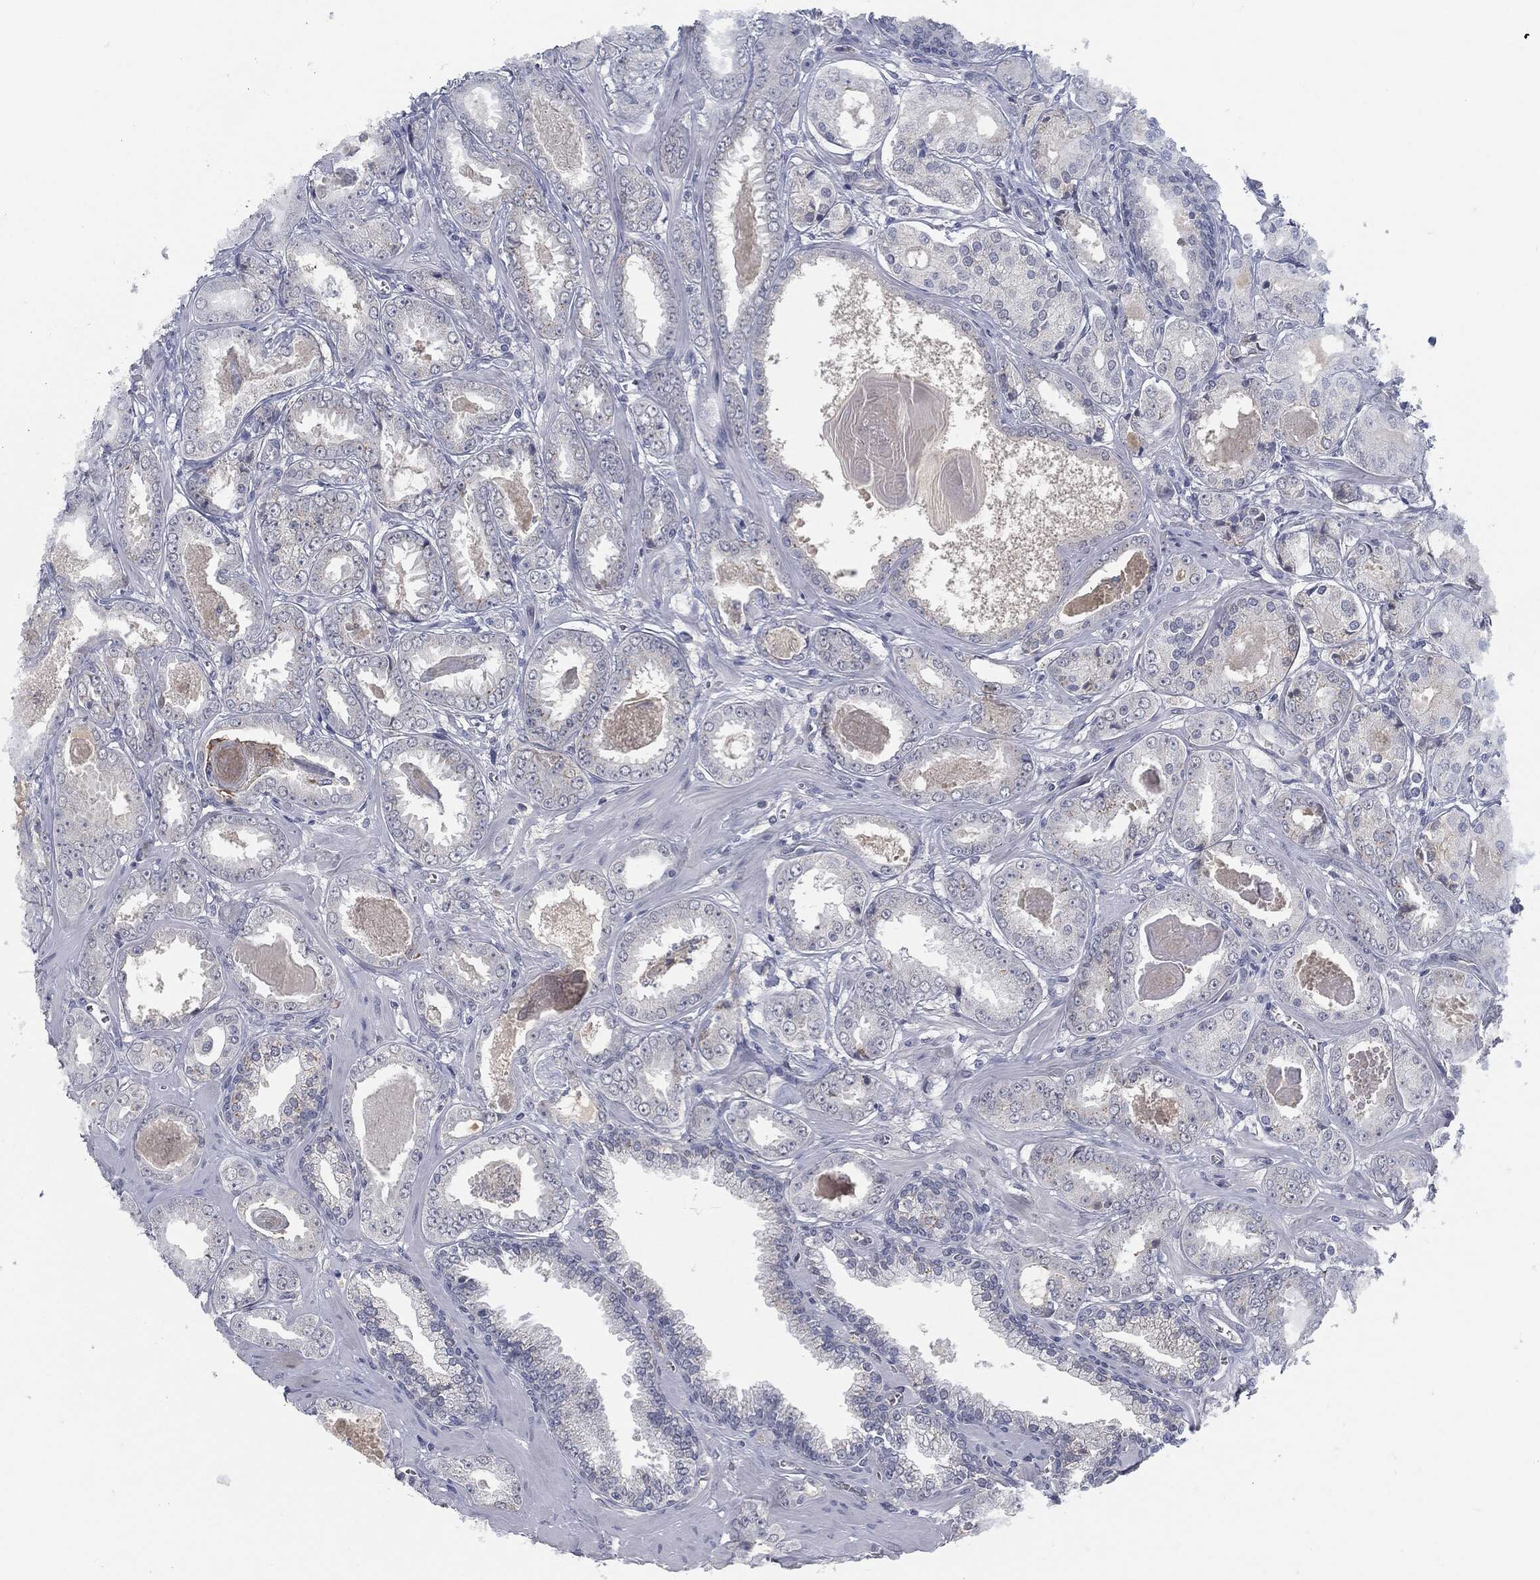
{"staining": {"intensity": "negative", "quantity": "none", "location": "none"}, "tissue": "prostate cancer", "cell_type": "Tumor cells", "image_type": "cancer", "snomed": [{"axis": "morphology", "description": "Adenocarcinoma, NOS"}, {"axis": "topography", "description": "Prostate"}], "caption": "Immunohistochemistry photomicrograph of human adenocarcinoma (prostate) stained for a protein (brown), which exhibits no positivity in tumor cells.", "gene": "MST1", "patient": {"sex": "male", "age": 56}}